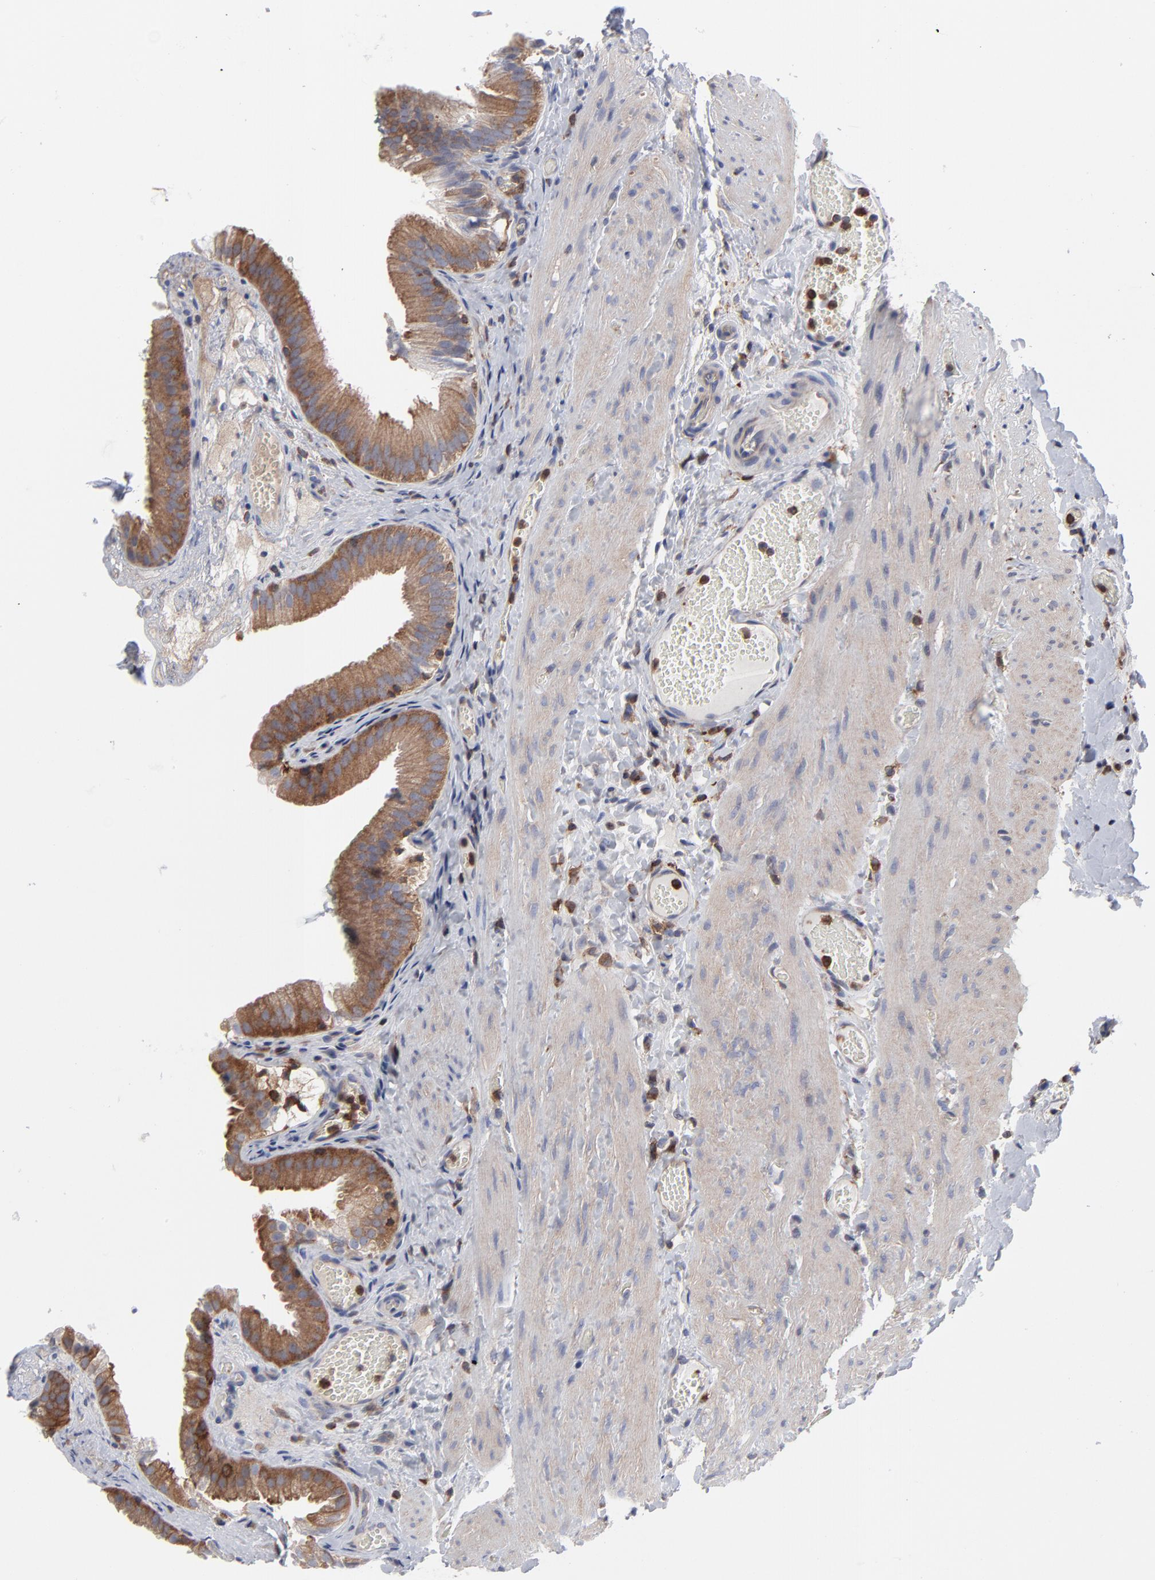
{"staining": {"intensity": "strong", "quantity": ">75%", "location": "cytoplasmic/membranous"}, "tissue": "gallbladder", "cell_type": "Glandular cells", "image_type": "normal", "snomed": [{"axis": "morphology", "description": "Normal tissue, NOS"}, {"axis": "topography", "description": "Gallbladder"}], "caption": "IHC image of normal human gallbladder stained for a protein (brown), which reveals high levels of strong cytoplasmic/membranous positivity in about >75% of glandular cells.", "gene": "MAP2K1", "patient": {"sex": "female", "age": 24}}